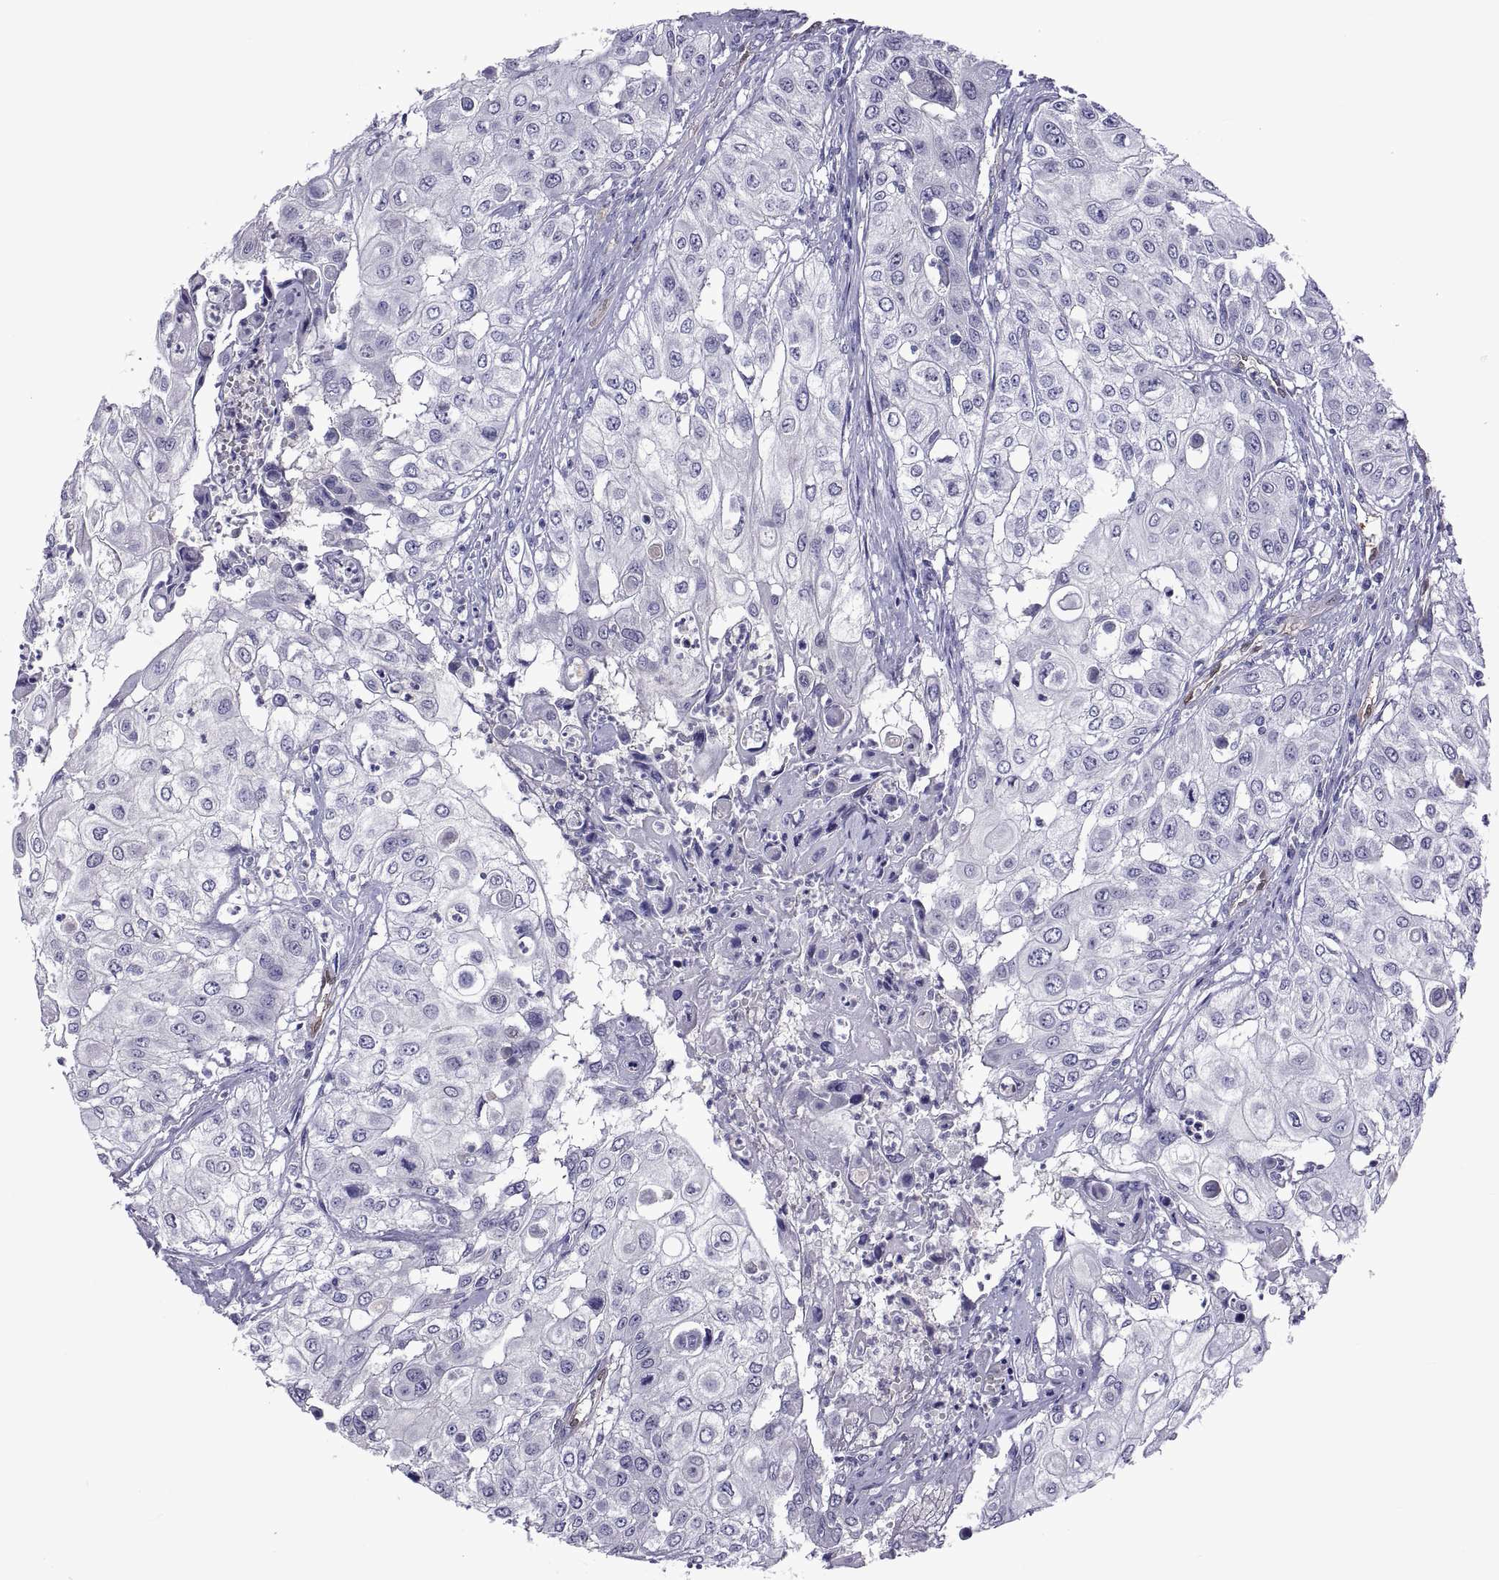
{"staining": {"intensity": "negative", "quantity": "none", "location": "none"}, "tissue": "urothelial cancer", "cell_type": "Tumor cells", "image_type": "cancer", "snomed": [{"axis": "morphology", "description": "Urothelial carcinoma, High grade"}, {"axis": "topography", "description": "Urinary bladder"}], "caption": "The image shows no significant staining in tumor cells of urothelial carcinoma (high-grade).", "gene": "LCN9", "patient": {"sex": "female", "age": 79}}